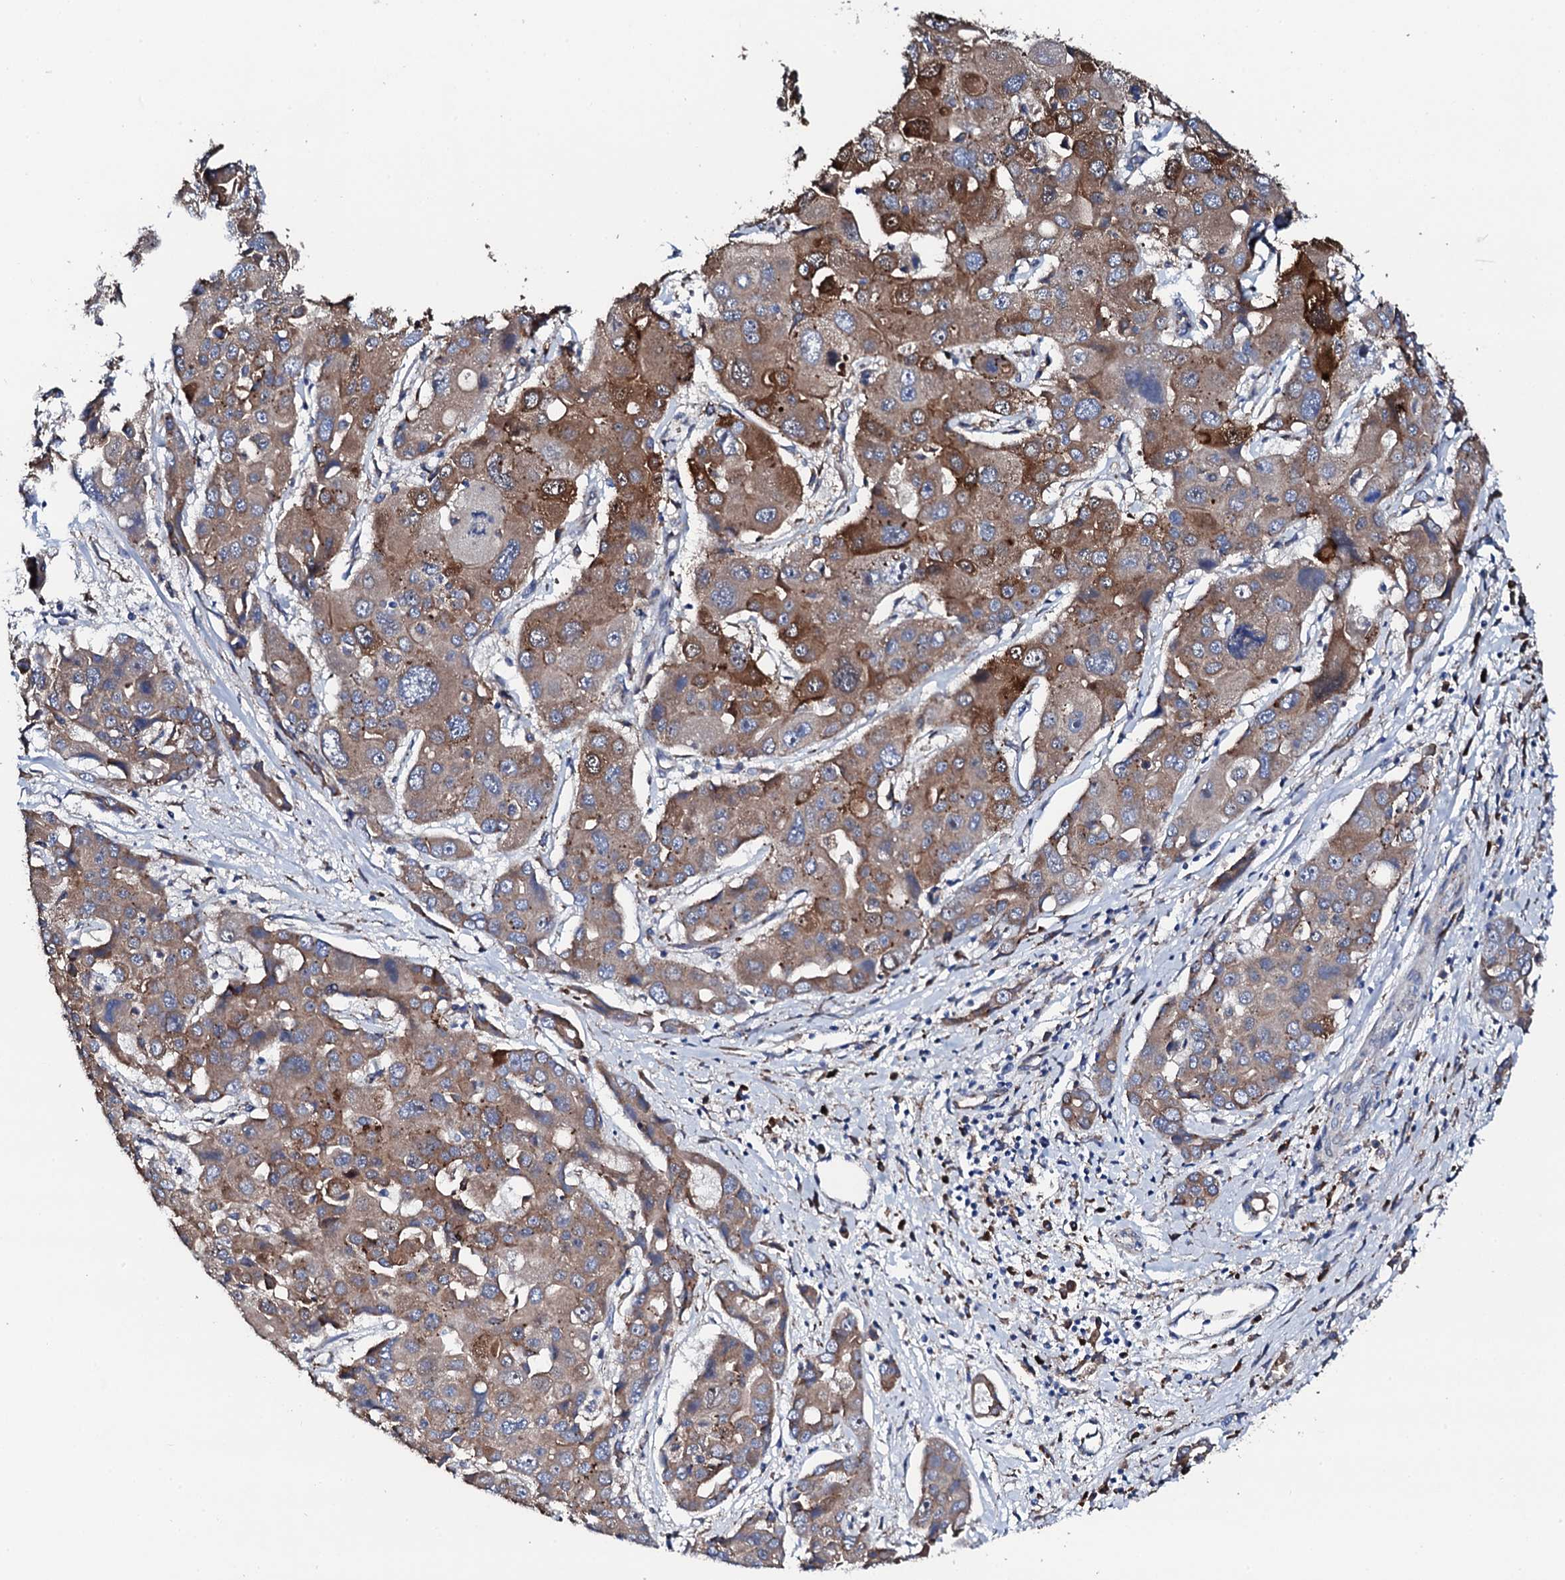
{"staining": {"intensity": "moderate", "quantity": ">75%", "location": "cytoplasmic/membranous"}, "tissue": "liver cancer", "cell_type": "Tumor cells", "image_type": "cancer", "snomed": [{"axis": "morphology", "description": "Cholangiocarcinoma"}, {"axis": "topography", "description": "Liver"}], "caption": "Liver cancer was stained to show a protein in brown. There is medium levels of moderate cytoplasmic/membranous positivity in about >75% of tumor cells.", "gene": "LIPT2", "patient": {"sex": "male", "age": 67}}